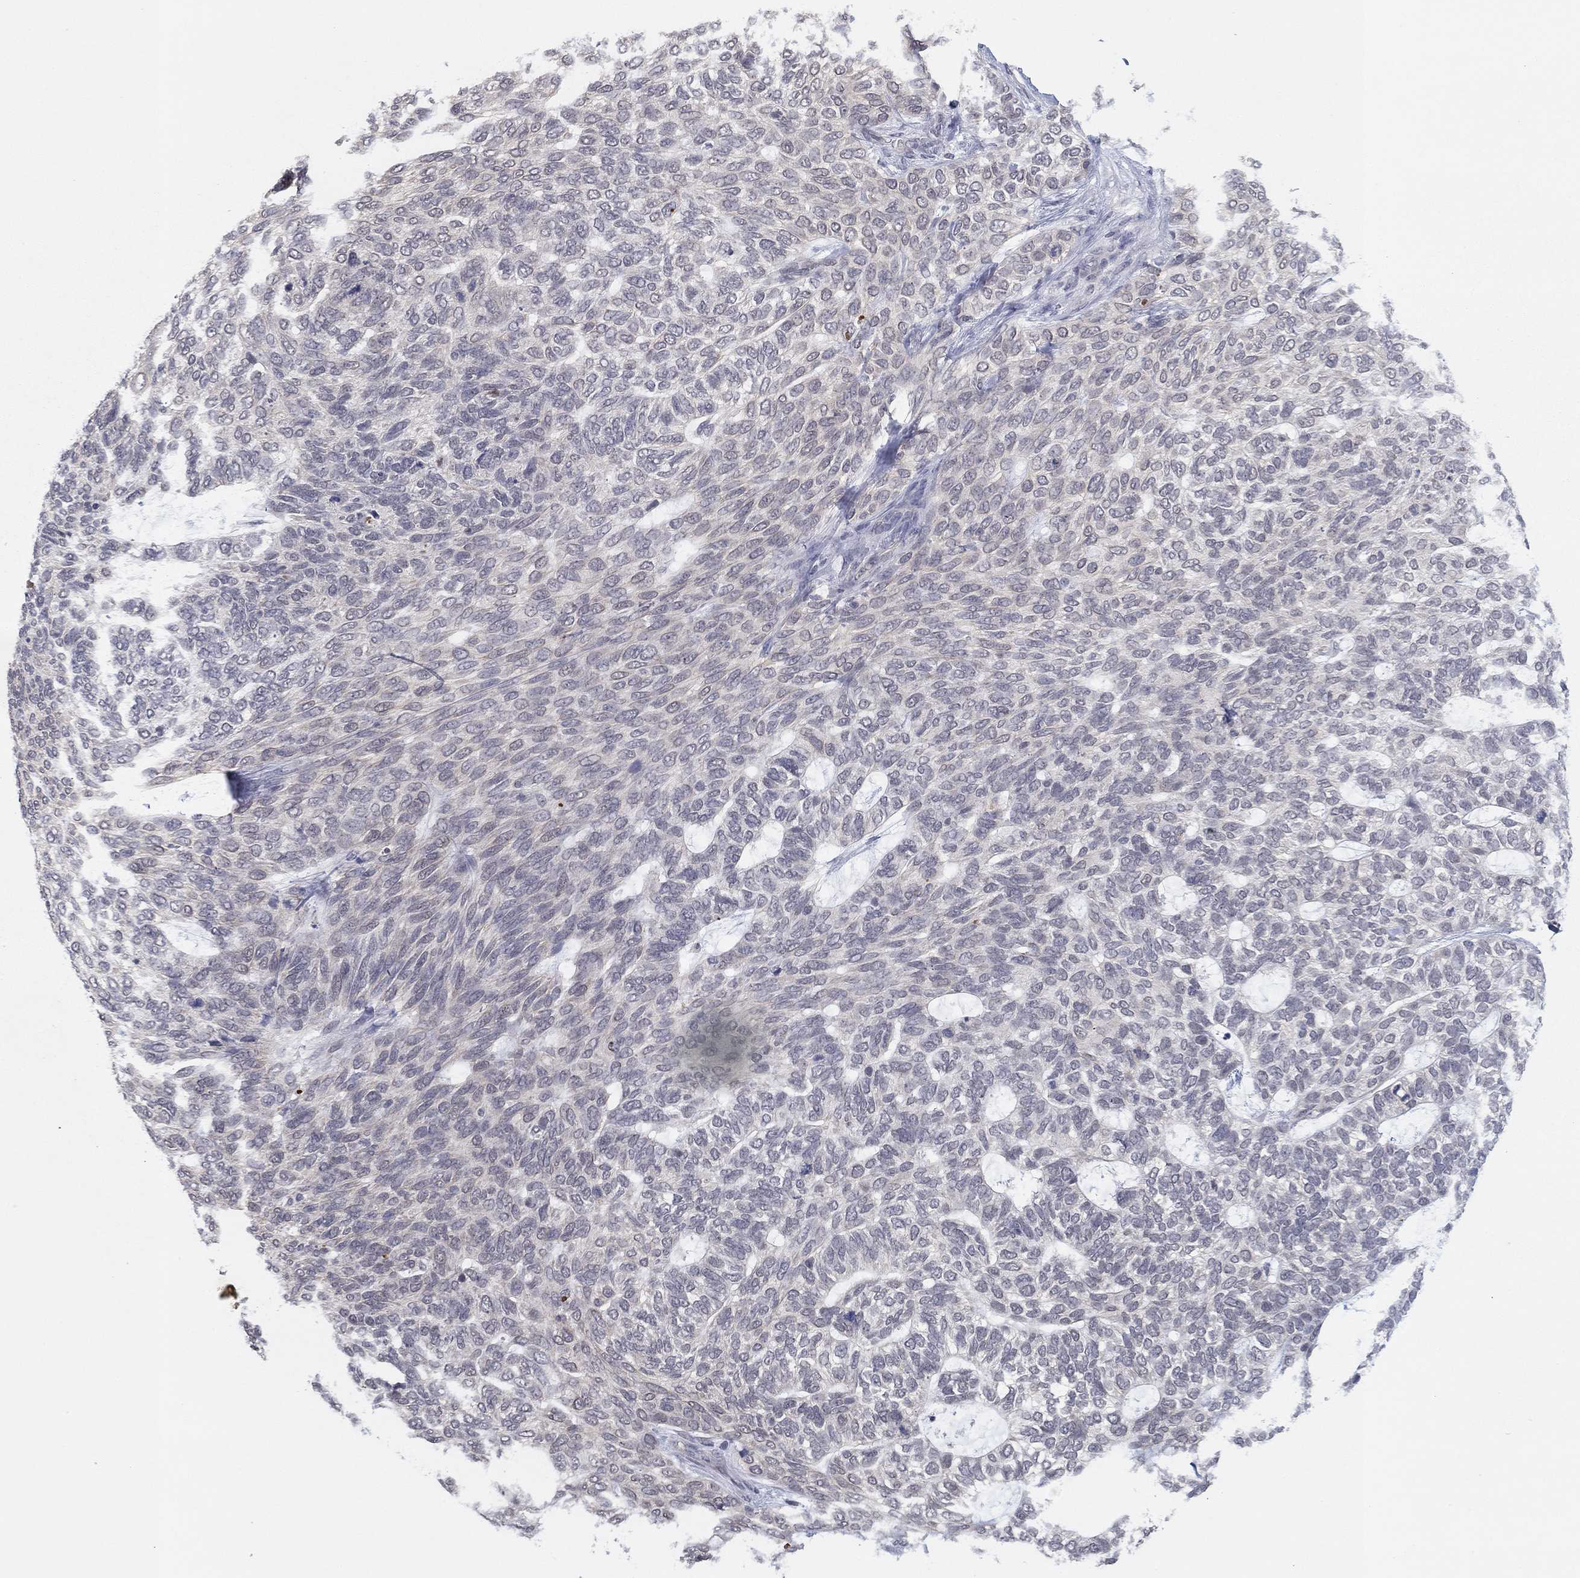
{"staining": {"intensity": "negative", "quantity": "none", "location": "none"}, "tissue": "skin cancer", "cell_type": "Tumor cells", "image_type": "cancer", "snomed": [{"axis": "morphology", "description": "Basal cell carcinoma"}, {"axis": "topography", "description": "Skin"}], "caption": "Immunohistochemistry (IHC) photomicrograph of neoplastic tissue: basal cell carcinoma (skin) stained with DAB reveals no significant protein staining in tumor cells.", "gene": "SLC22A2", "patient": {"sex": "female", "age": 65}}